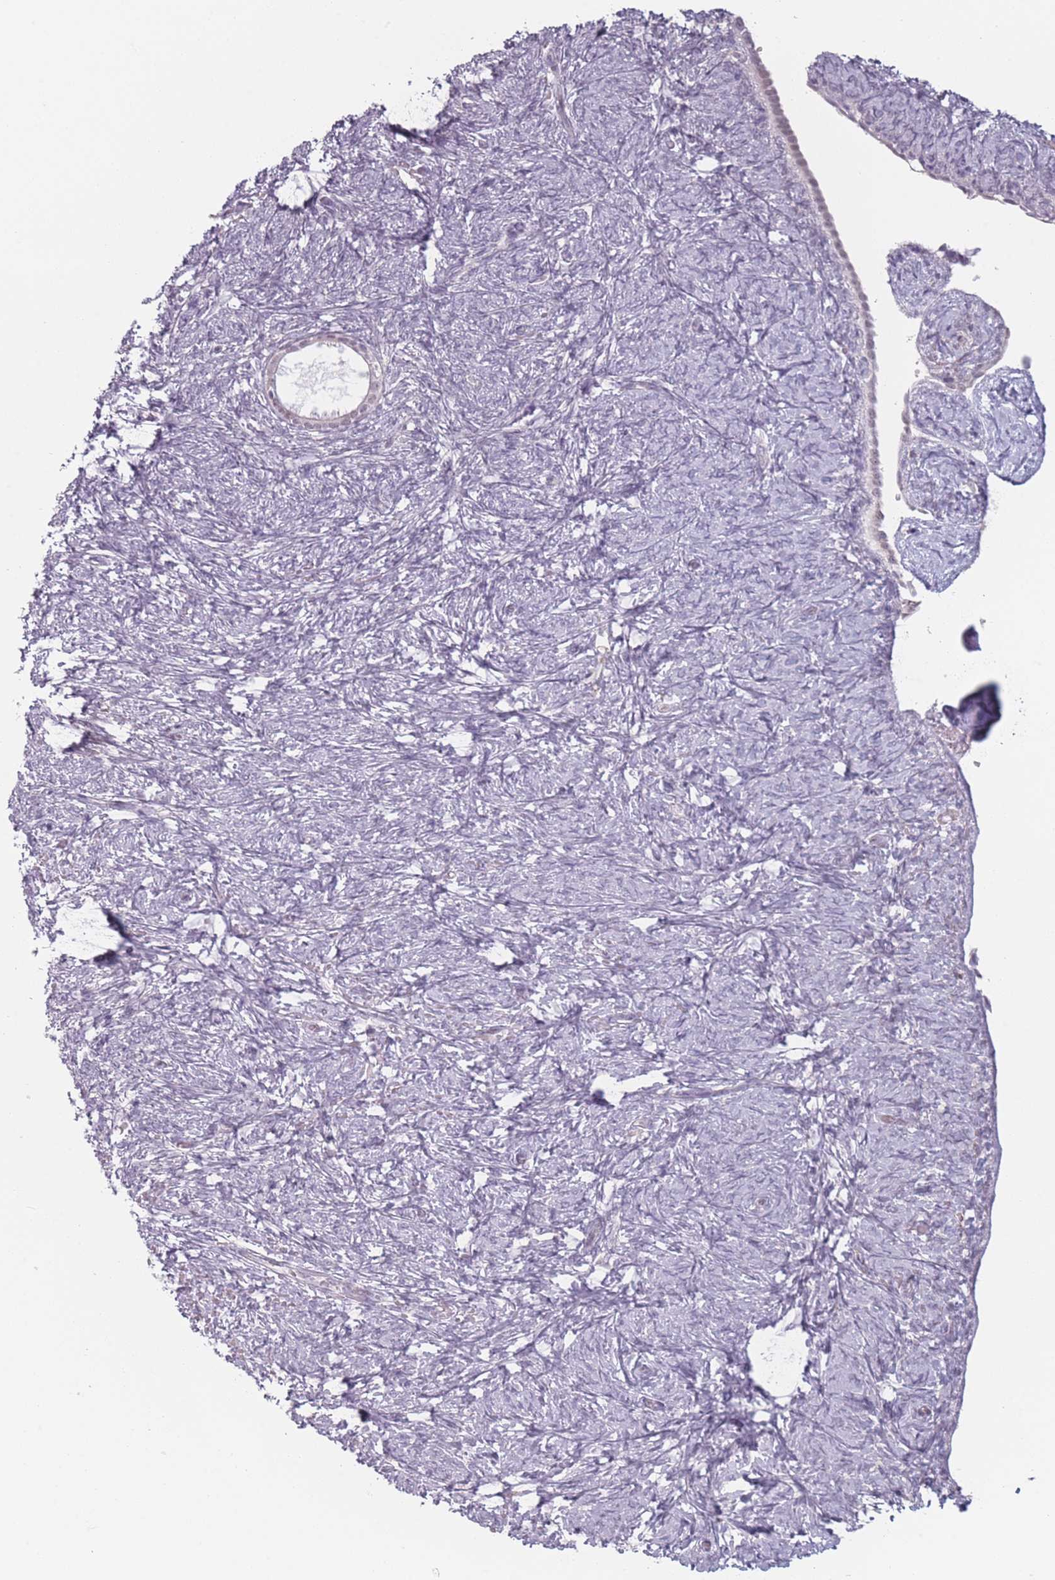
{"staining": {"intensity": "negative", "quantity": "none", "location": "none"}, "tissue": "ovary", "cell_type": "Follicle cells", "image_type": "normal", "snomed": [{"axis": "morphology", "description": "Normal tissue, NOS"}, {"axis": "topography", "description": "Ovary"}], "caption": "The image displays no significant expression in follicle cells of ovary. (DAB (3,3'-diaminobenzidine) immunohistochemistry (IHC), high magnification).", "gene": "OR10C1", "patient": {"sex": "female", "age": 41}}